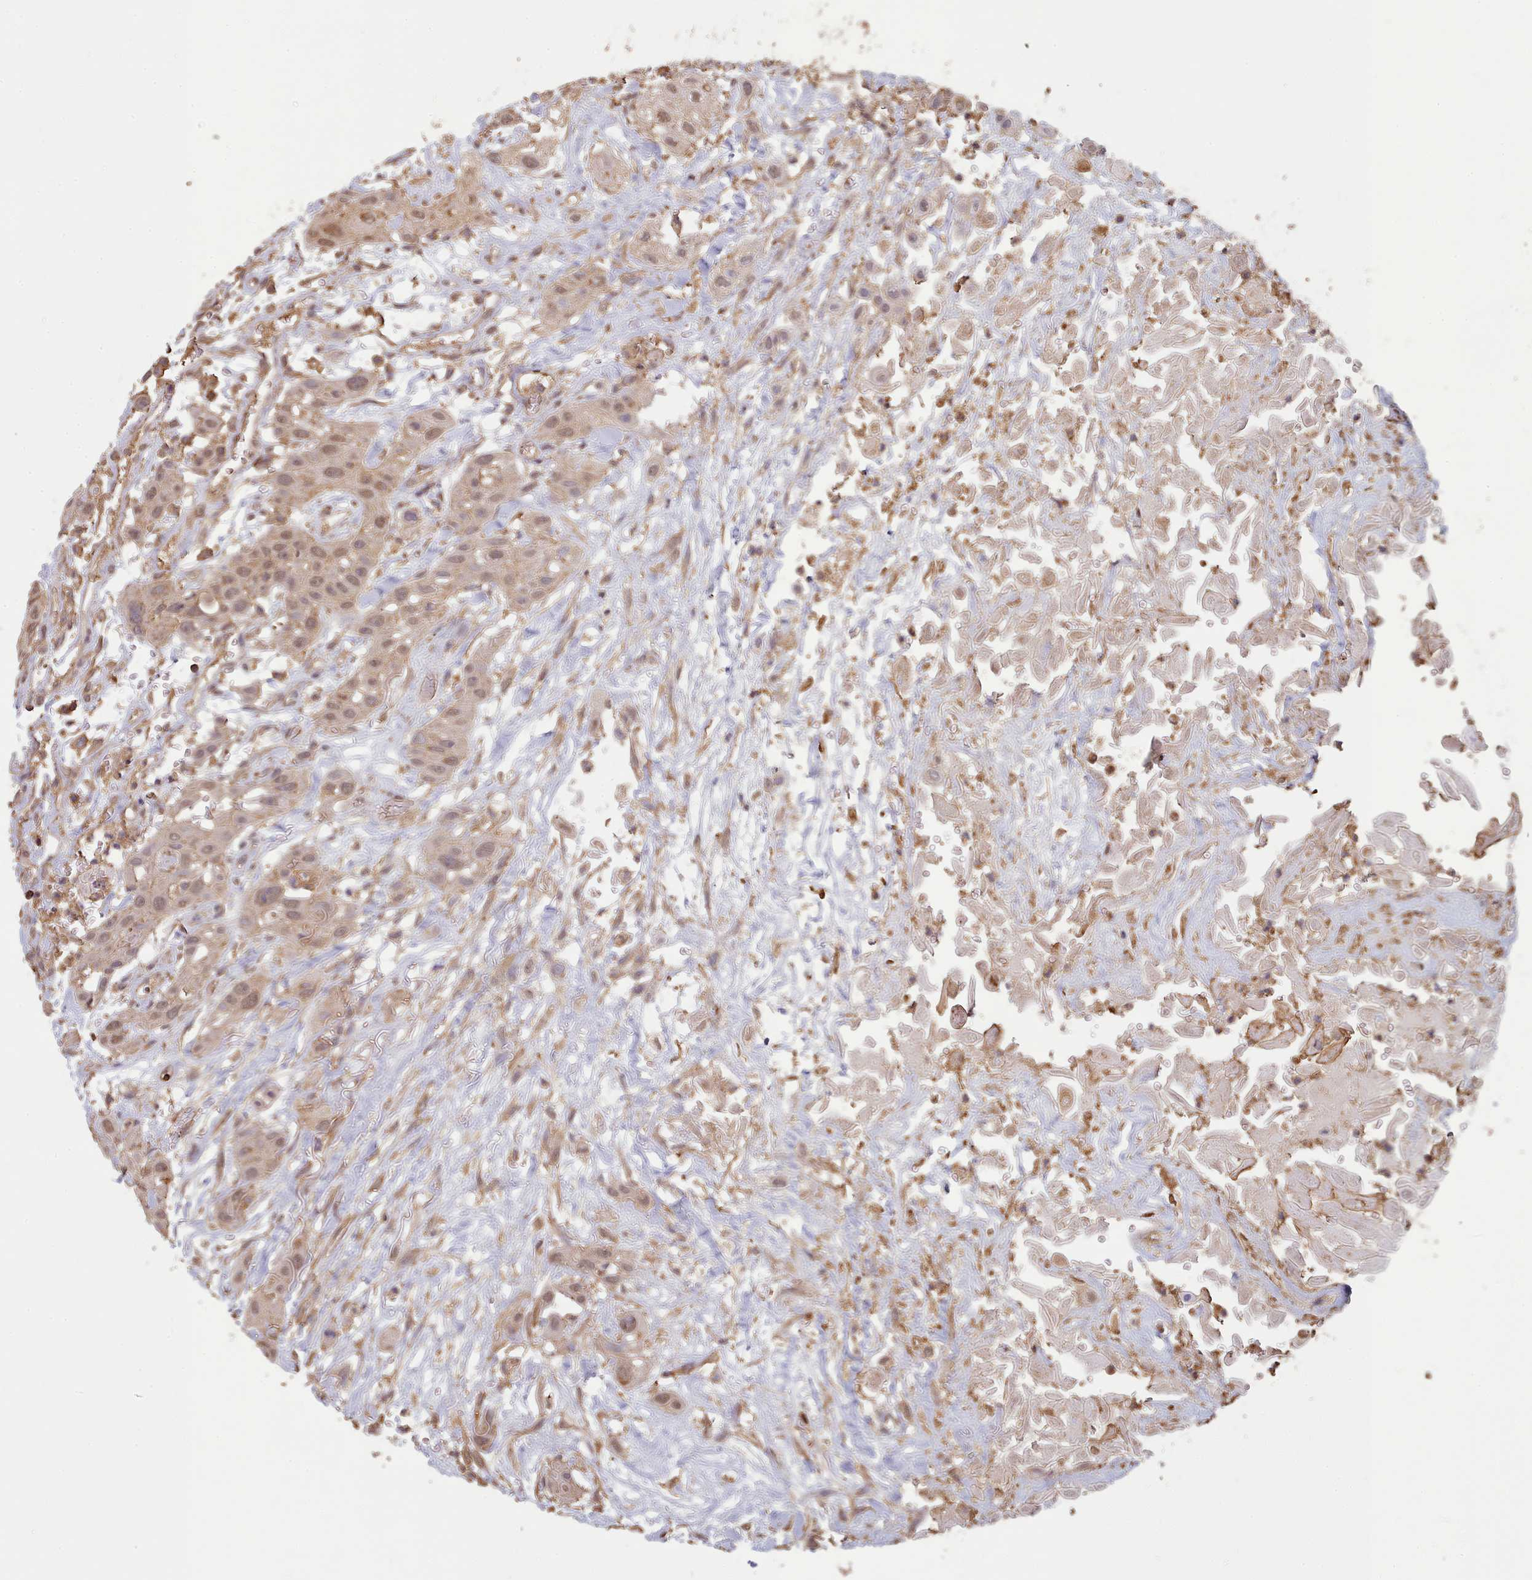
{"staining": {"intensity": "weak", "quantity": "25%-75%", "location": "cytoplasmic/membranous,nuclear"}, "tissue": "head and neck cancer", "cell_type": "Tumor cells", "image_type": "cancer", "snomed": [{"axis": "morphology", "description": "Squamous cell carcinoma, NOS"}, {"axis": "topography", "description": "Head-Neck"}], "caption": "A brown stain shows weak cytoplasmic/membranous and nuclear positivity of a protein in human squamous cell carcinoma (head and neck) tumor cells.", "gene": "METRN", "patient": {"sex": "male", "age": 81}}